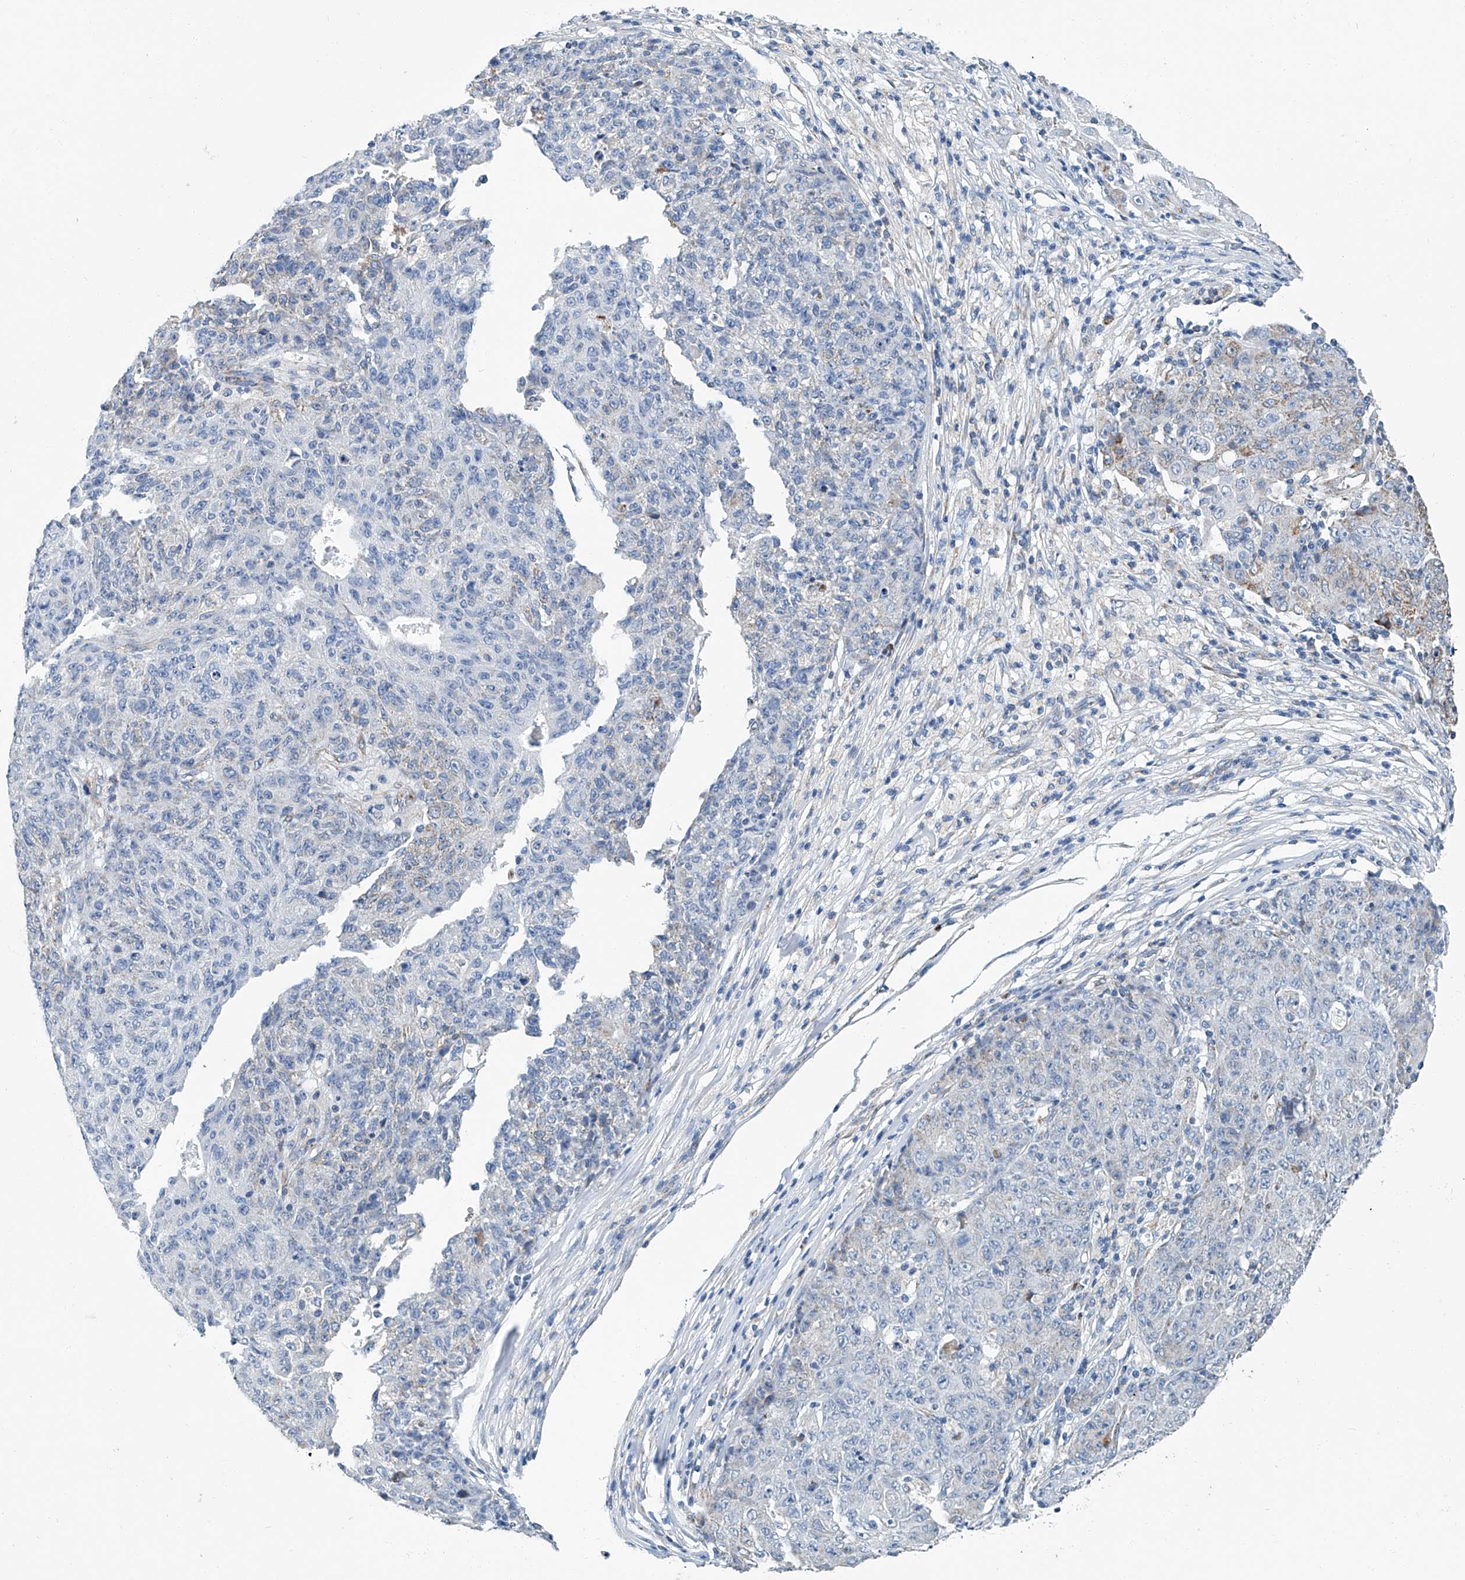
{"staining": {"intensity": "negative", "quantity": "none", "location": "none"}, "tissue": "ovarian cancer", "cell_type": "Tumor cells", "image_type": "cancer", "snomed": [{"axis": "morphology", "description": "Carcinoma, endometroid"}, {"axis": "topography", "description": "Ovary"}], "caption": "Immunohistochemistry of ovarian cancer (endometroid carcinoma) reveals no positivity in tumor cells.", "gene": "MT-ND1", "patient": {"sex": "female", "age": 42}}